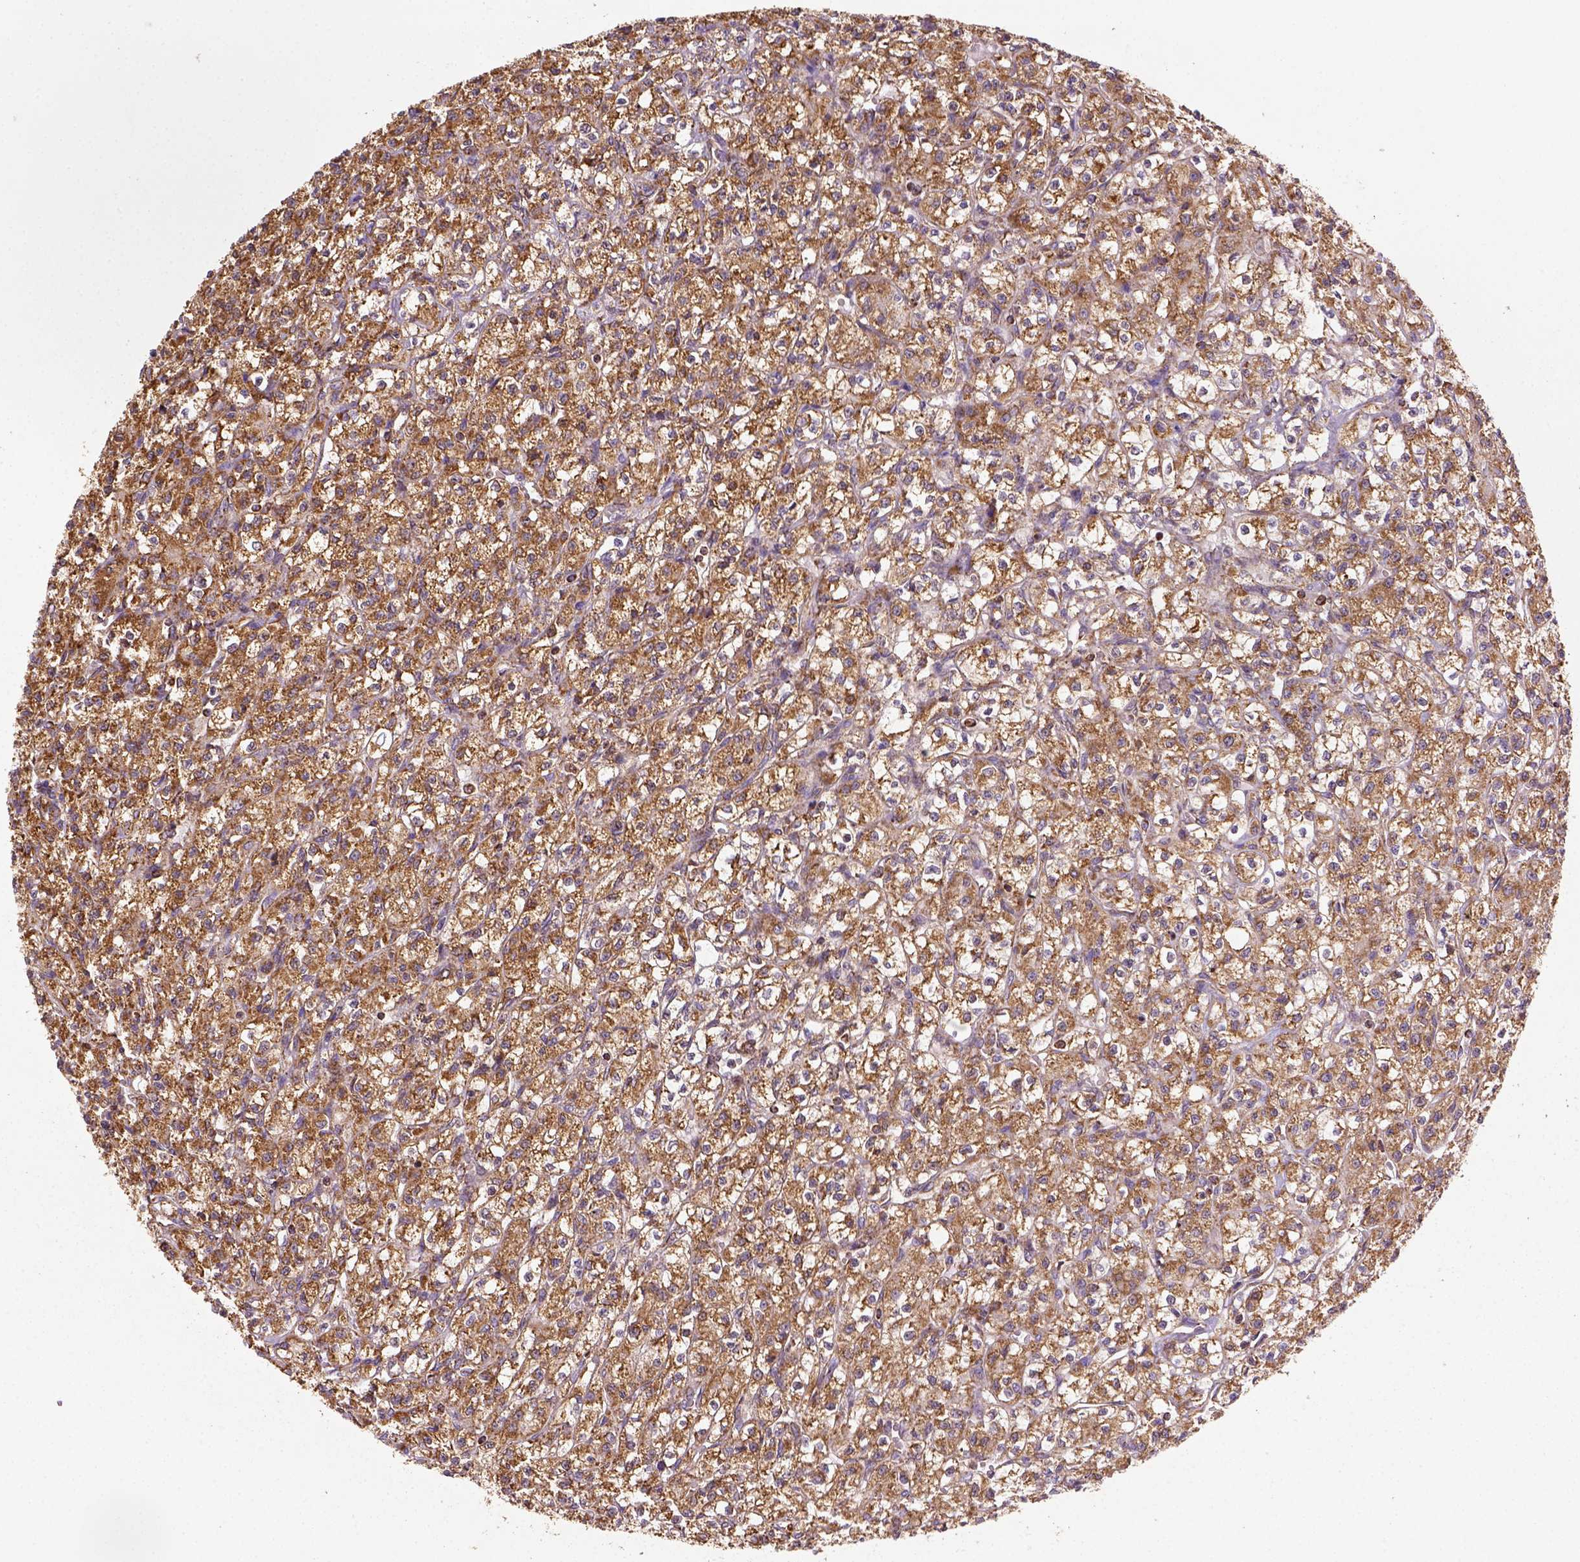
{"staining": {"intensity": "moderate", "quantity": ">75%", "location": "cytoplasmic/membranous"}, "tissue": "renal cancer", "cell_type": "Tumor cells", "image_type": "cancer", "snomed": [{"axis": "morphology", "description": "Adenocarcinoma, NOS"}, {"axis": "topography", "description": "Kidney"}], "caption": "Immunohistochemistry micrograph of human renal cancer (adenocarcinoma) stained for a protein (brown), which reveals medium levels of moderate cytoplasmic/membranous expression in about >75% of tumor cells.", "gene": "MAPK8IP3", "patient": {"sex": "female", "age": 70}}